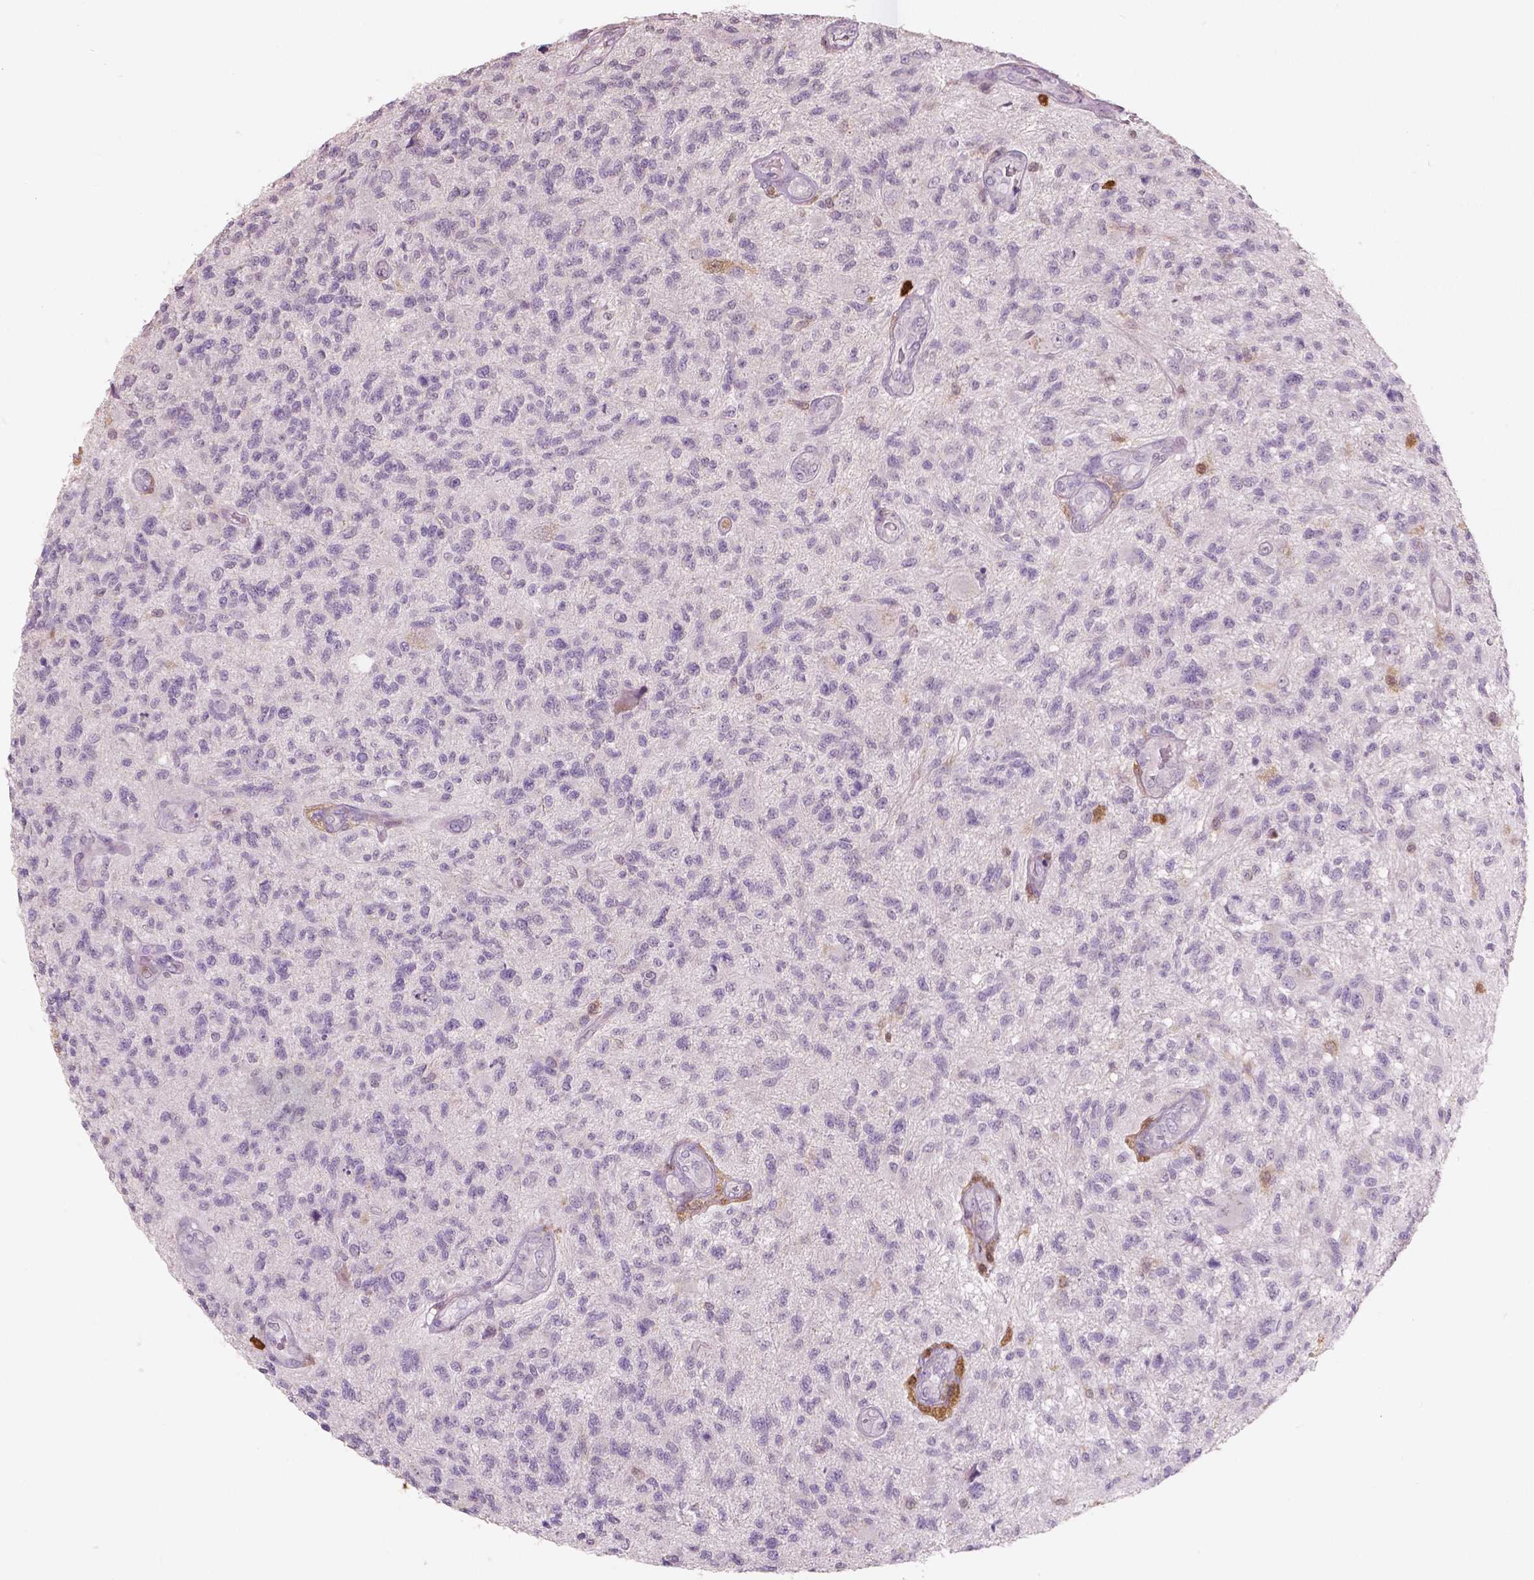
{"staining": {"intensity": "negative", "quantity": "none", "location": "none"}, "tissue": "glioma", "cell_type": "Tumor cells", "image_type": "cancer", "snomed": [{"axis": "morphology", "description": "Glioma, malignant, High grade"}, {"axis": "topography", "description": "Brain"}], "caption": "There is no significant positivity in tumor cells of glioma.", "gene": "S100A4", "patient": {"sex": "male", "age": 56}}